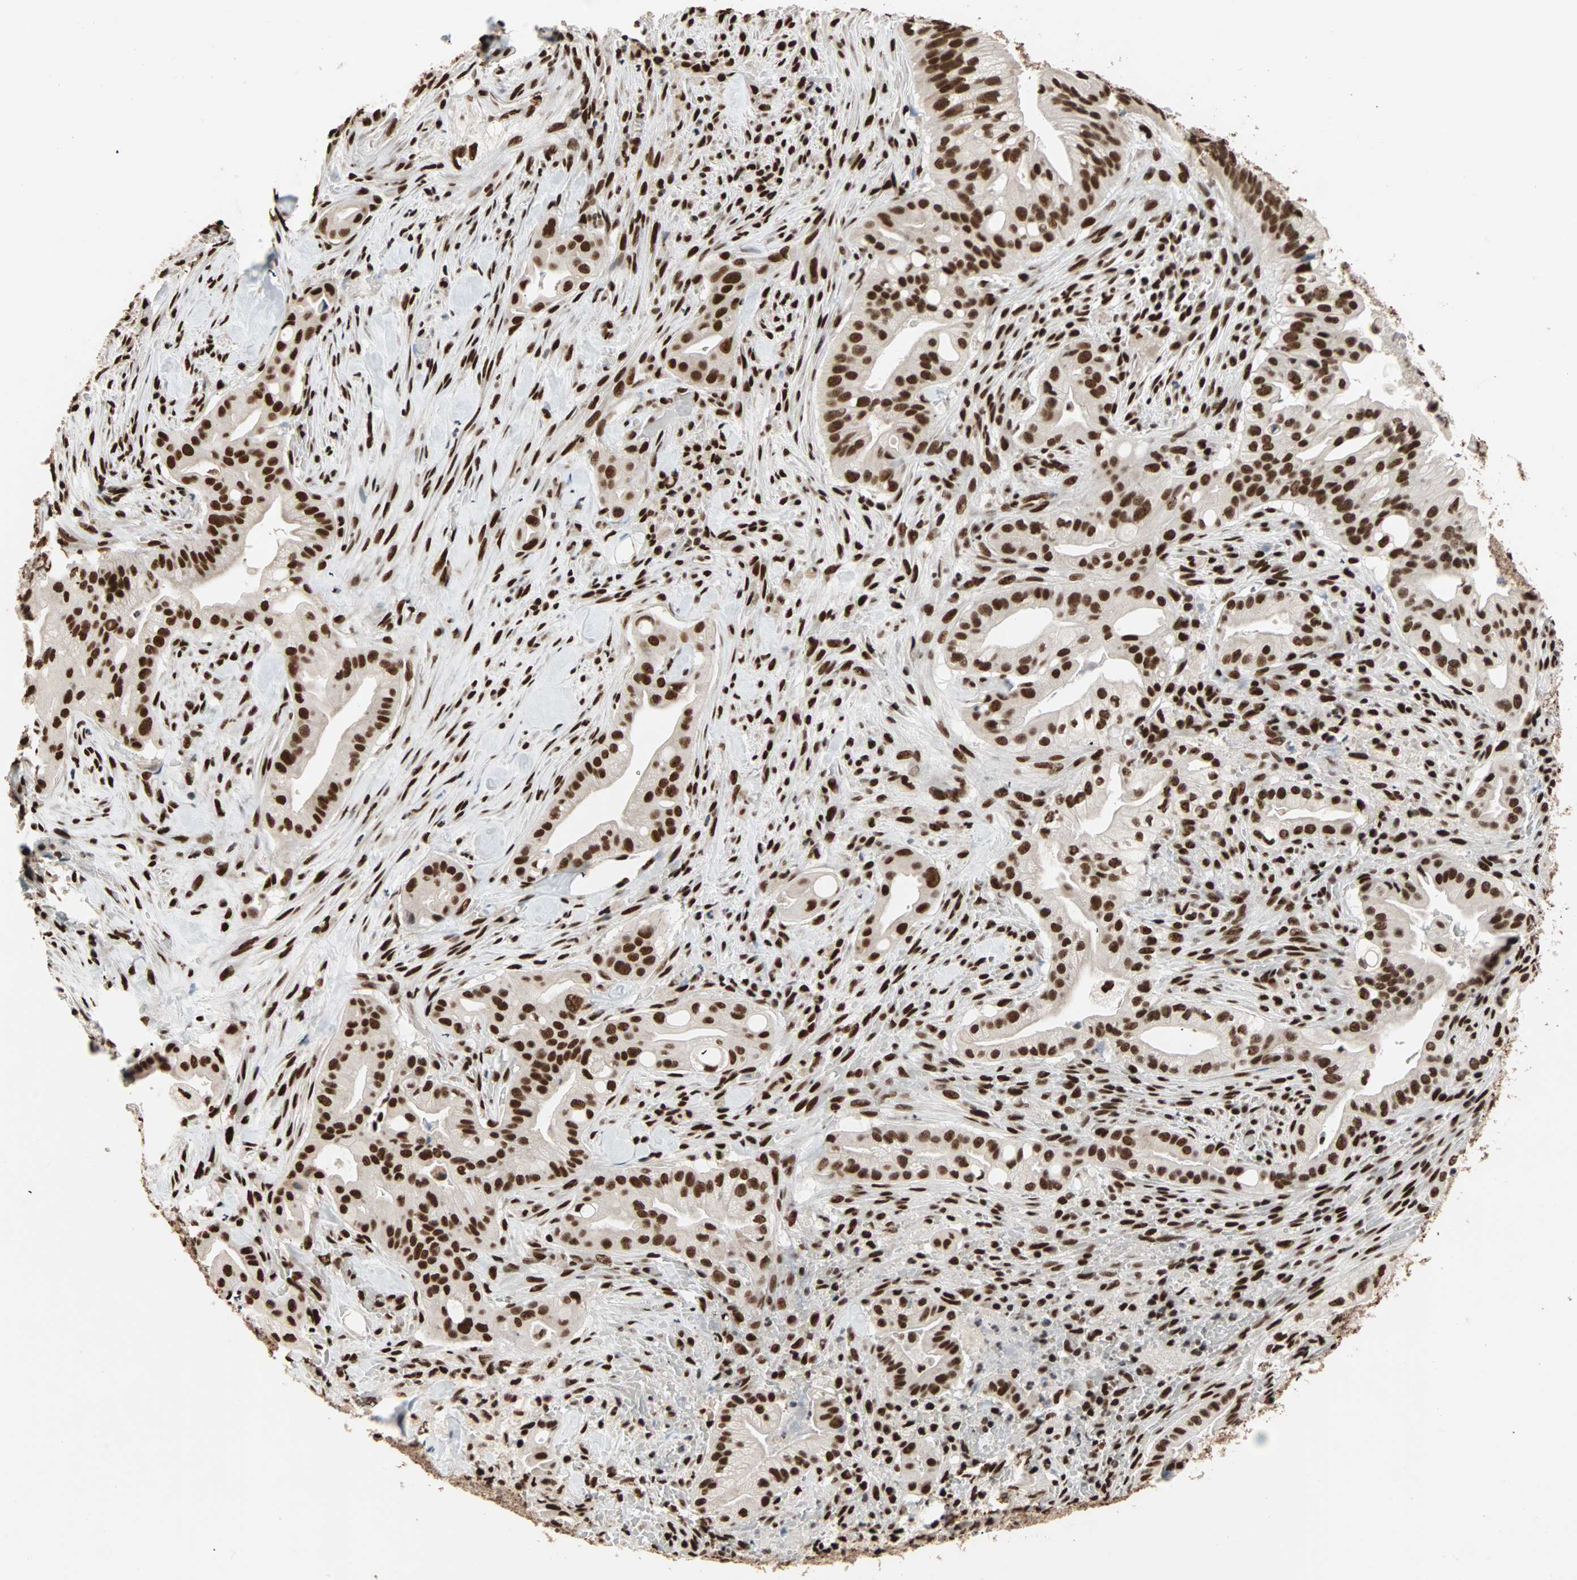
{"staining": {"intensity": "strong", "quantity": ">75%", "location": "nuclear"}, "tissue": "liver cancer", "cell_type": "Tumor cells", "image_type": "cancer", "snomed": [{"axis": "morphology", "description": "Cholangiocarcinoma"}, {"axis": "topography", "description": "Liver"}], "caption": "Immunohistochemistry (DAB (3,3'-diaminobenzidine)) staining of human liver cholangiocarcinoma exhibits strong nuclear protein positivity in approximately >75% of tumor cells. The staining was performed using DAB to visualize the protein expression in brown, while the nuclei were stained in blue with hematoxylin (Magnification: 20x).", "gene": "ILF2", "patient": {"sex": "female", "age": 68}}